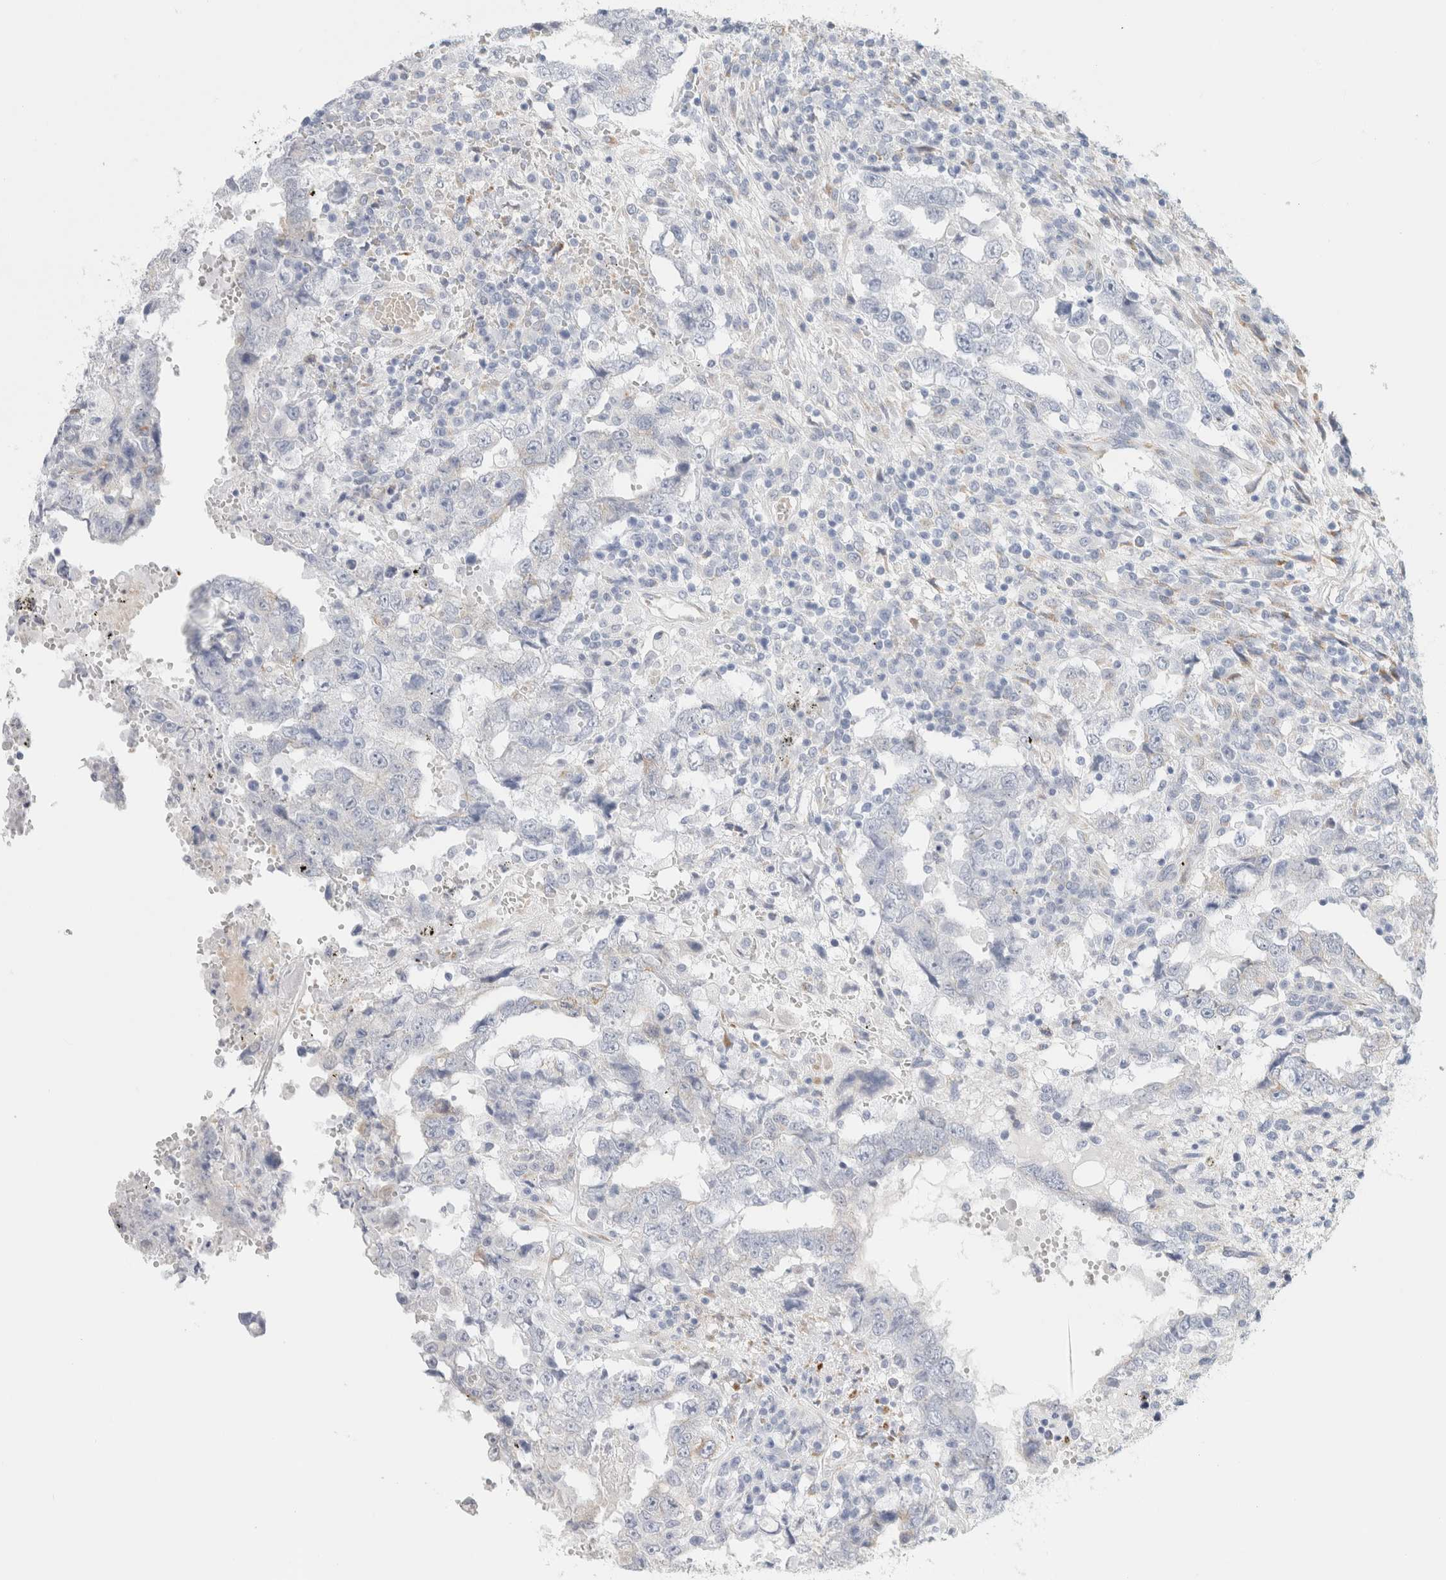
{"staining": {"intensity": "negative", "quantity": "none", "location": "none"}, "tissue": "testis cancer", "cell_type": "Tumor cells", "image_type": "cancer", "snomed": [{"axis": "morphology", "description": "Carcinoma, Embryonal, NOS"}, {"axis": "topography", "description": "Testis"}], "caption": "A histopathology image of testis cancer (embryonal carcinoma) stained for a protein shows no brown staining in tumor cells. Nuclei are stained in blue.", "gene": "RTN4", "patient": {"sex": "male", "age": 26}}